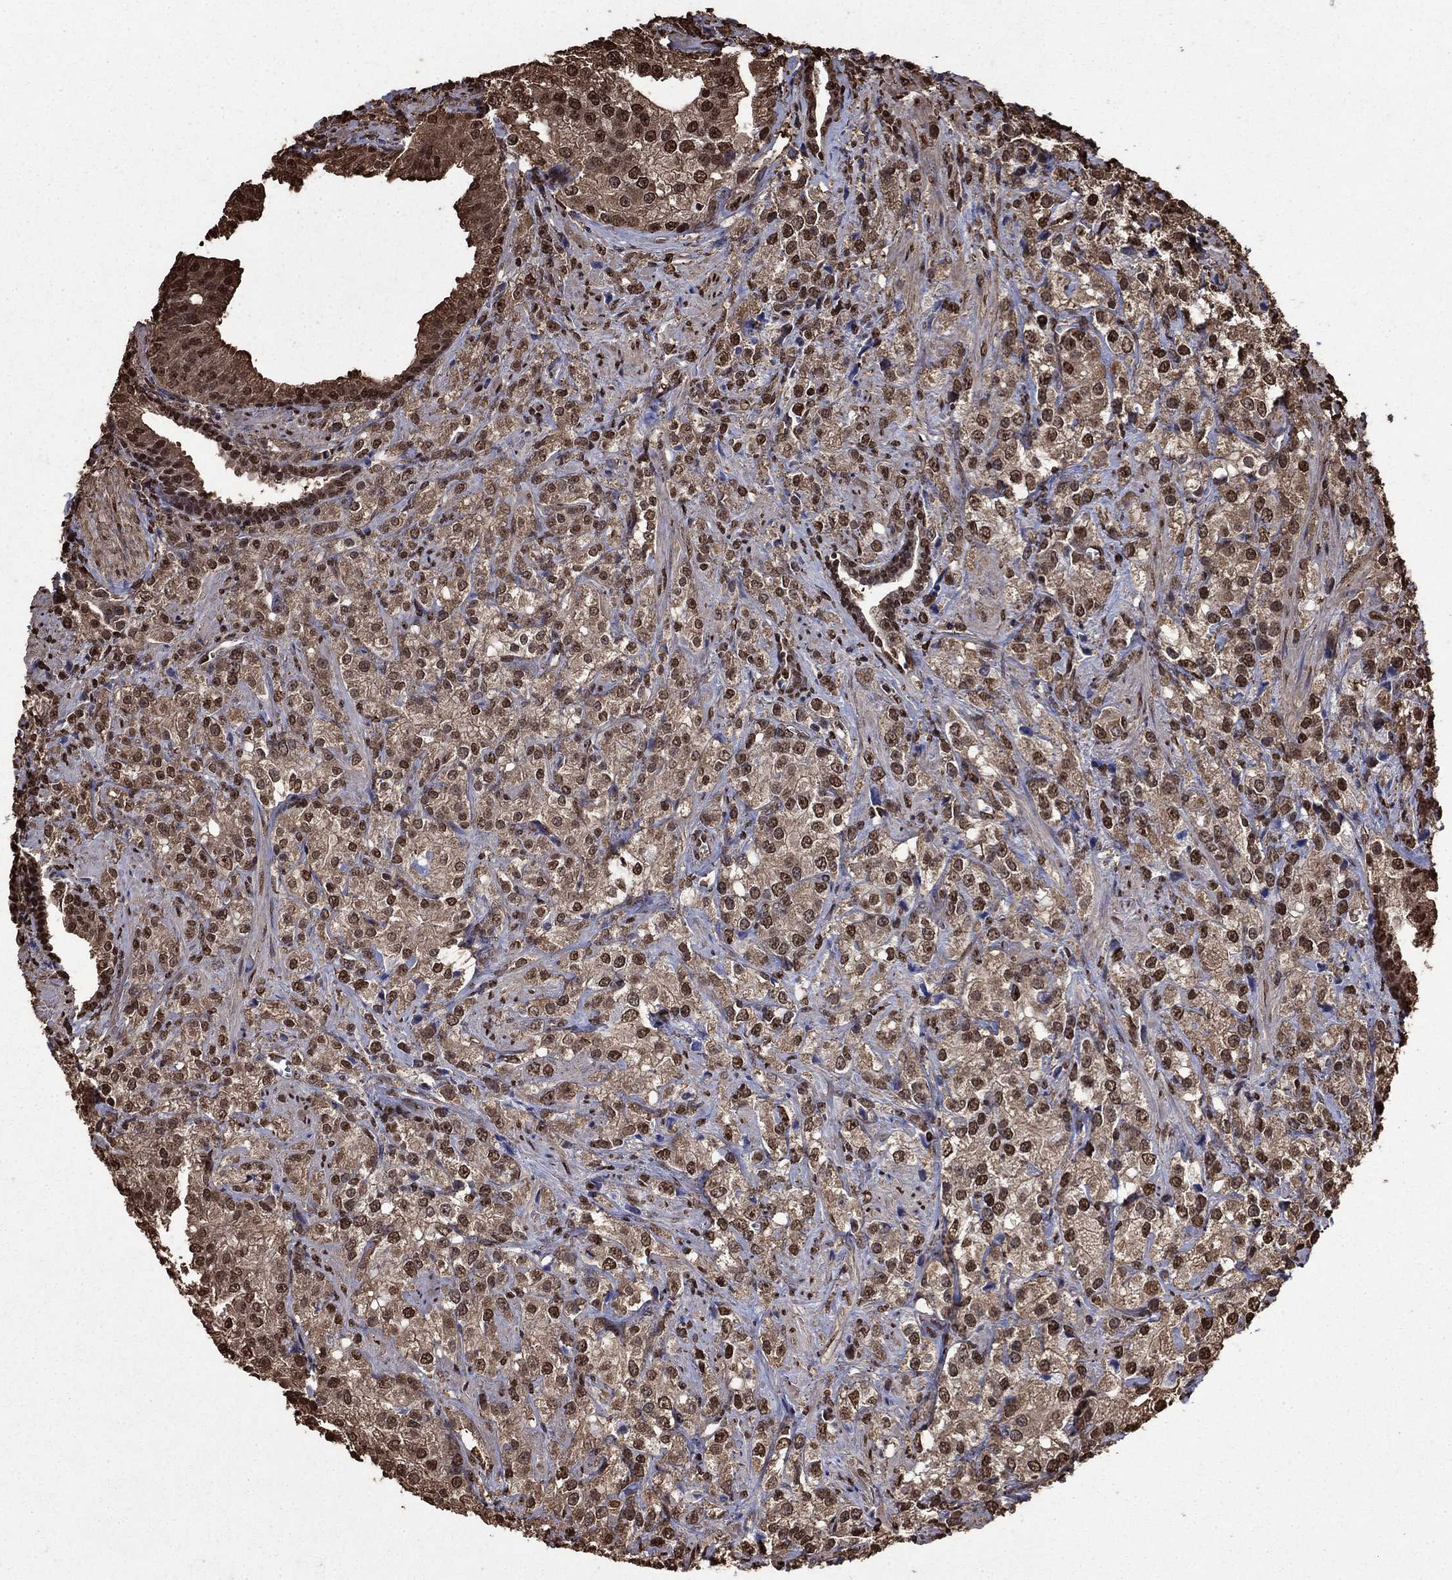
{"staining": {"intensity": "moderate", "quantity": "25%-75%", "location": "nuclear"}, "tissue": "prostate cancer", "cell_type": "Tumor cells", "image_type": "cancer", "snomed": [{"axis": "morphology", "description": "Adenocarcinoma, NOS"}, {"axis": "topography", "description": "Prostate and seminal vesicle, NOS"}, {"axis": "topography", "description": "Prostate"}], "caption": "Prostate cancer was stained to show a protein in brown. There is medium levels of moderate nuclear expression in about 25%-75% of tumor cells.", "gene": "GAPDH", "patient": {"sex": "male", "age": 68}}